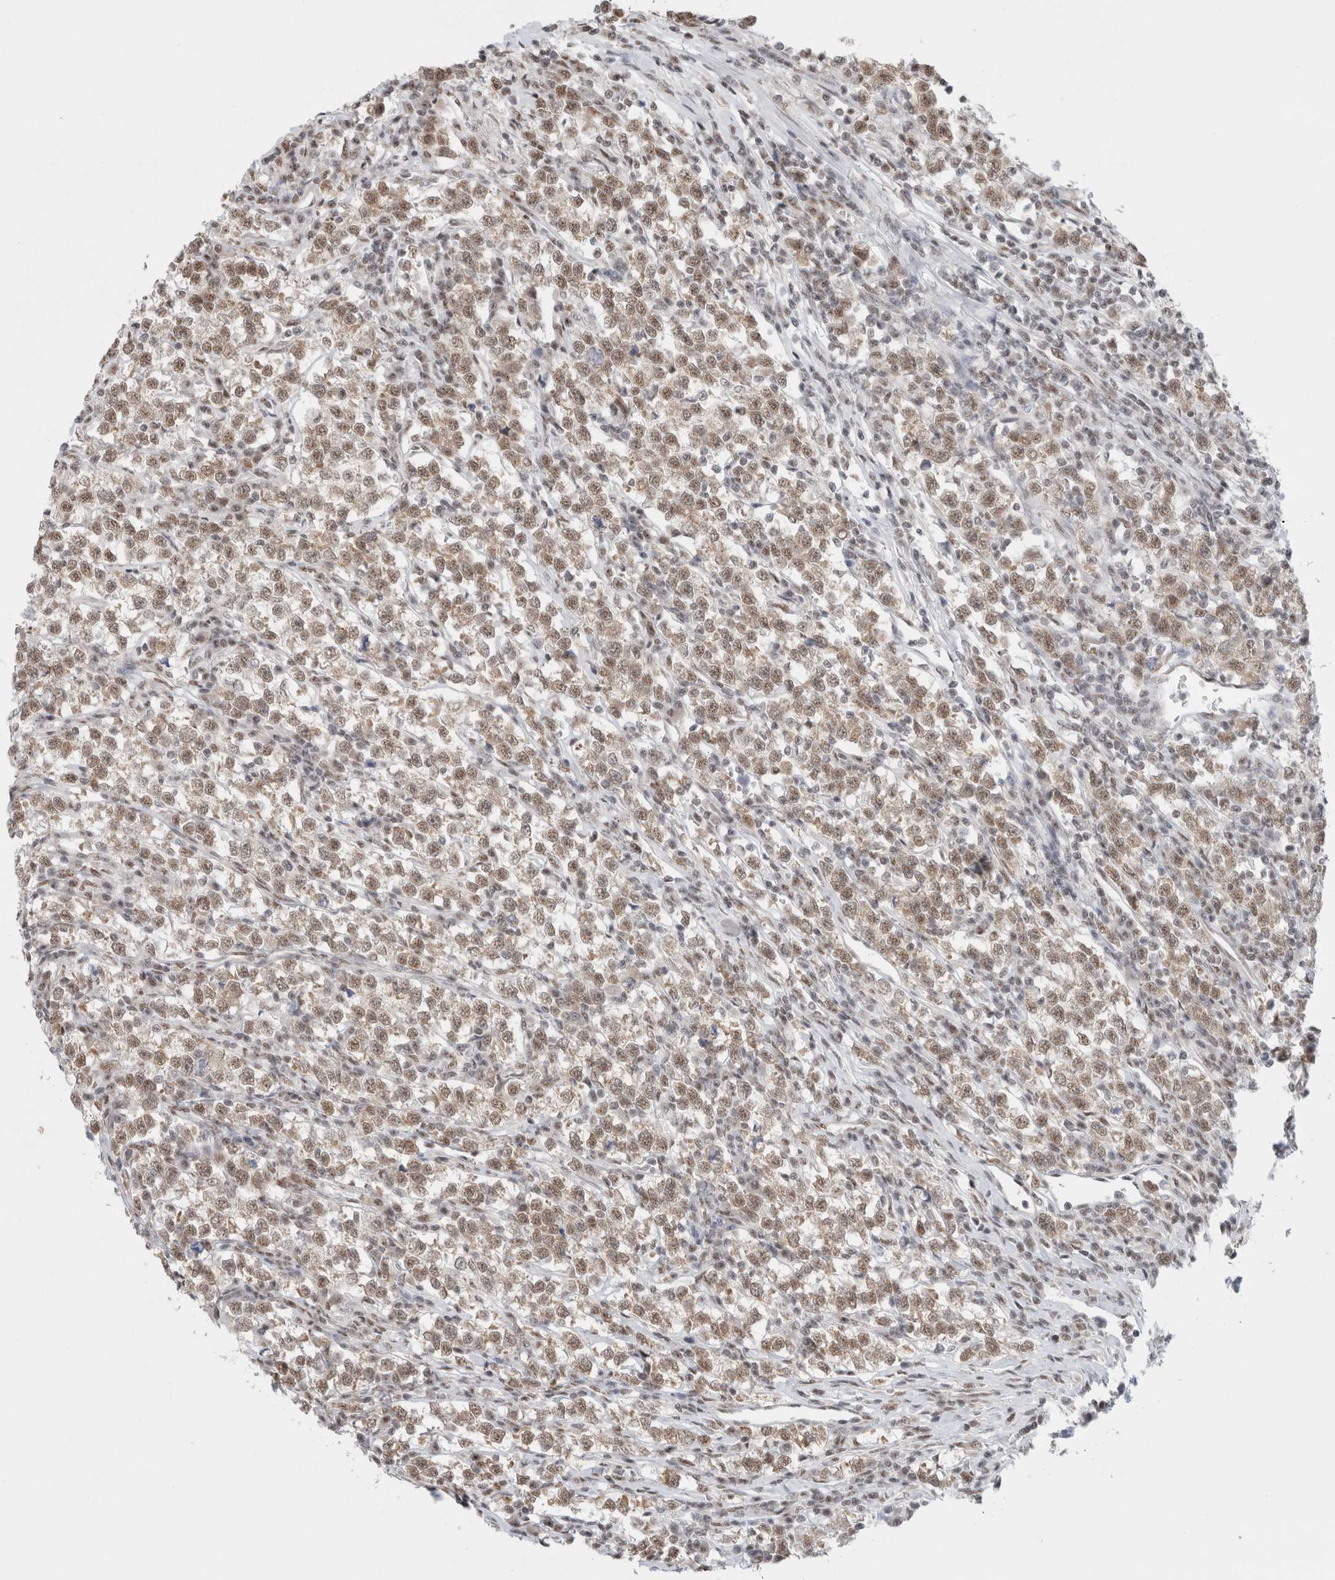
{"staining": {"intensity": "moderate", "quantity": ">75%", "location": "nuclear"}, "tissue": "testis cancer", "cell_type": "Tumor cells", "image_type": "cancer", "snomed": [{"axis": "morphology", "description": "Normal tissue, NOS"}, {"axis": "morphology", "description": "Seminoma, NOS"}, {"axis": "topography", "description": "Testis"}], "caption": "A brown stain labels moderate nuclear expression of a protein in testis seminoma tumor cells. The staining was performed using DAB to visualize the protein expression in brown, while the nuclei were stained in blue with hematoxylin (Magnification: 20x).", "gene": "TRMT12", "patient": {"sex": "male", "age": 43}}